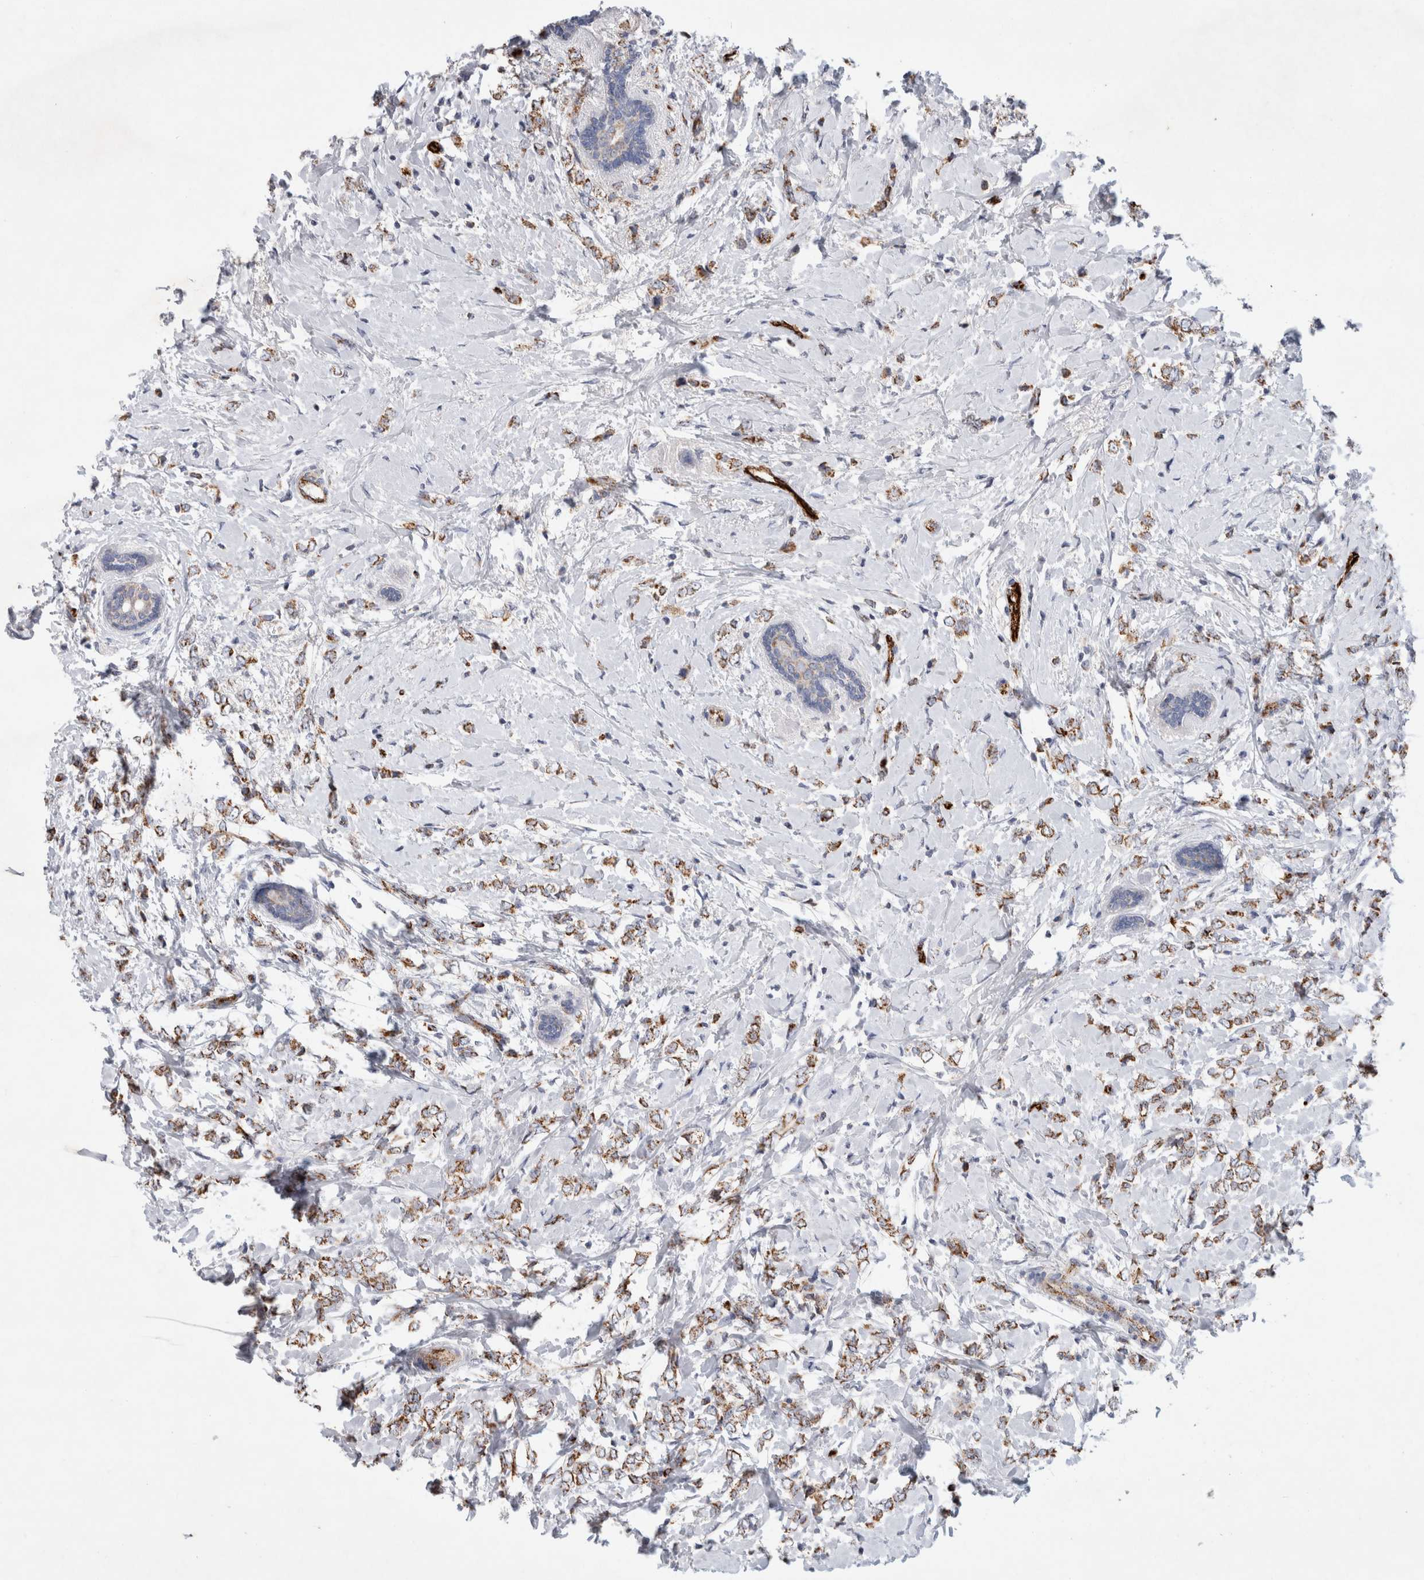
{"staining": {"intensity": "moderate", "quantity": ">75%", "location": "cytoplasmic/membranous"}, "tissue": "breast cancer", "cell_type": "Tumor cells", "image_type": "cancer", "snomed": [{"axis": "morphology", "description": "Normal tissue, NOS"}, {"axis": "morphology", "description": "Lobular carcinoma"}, {"axis": "topography", "description": "Breast"}], "caption": "Protein expression analysis of lobular carcinoma (breast) exhibits moderate cytoplasmic/membranous expression in about >75% of tumor cells. (IHC, brightfield microscopy, high magnification).", "gene": "IARS2", "patient": {"sex": "female", "age": 47}}